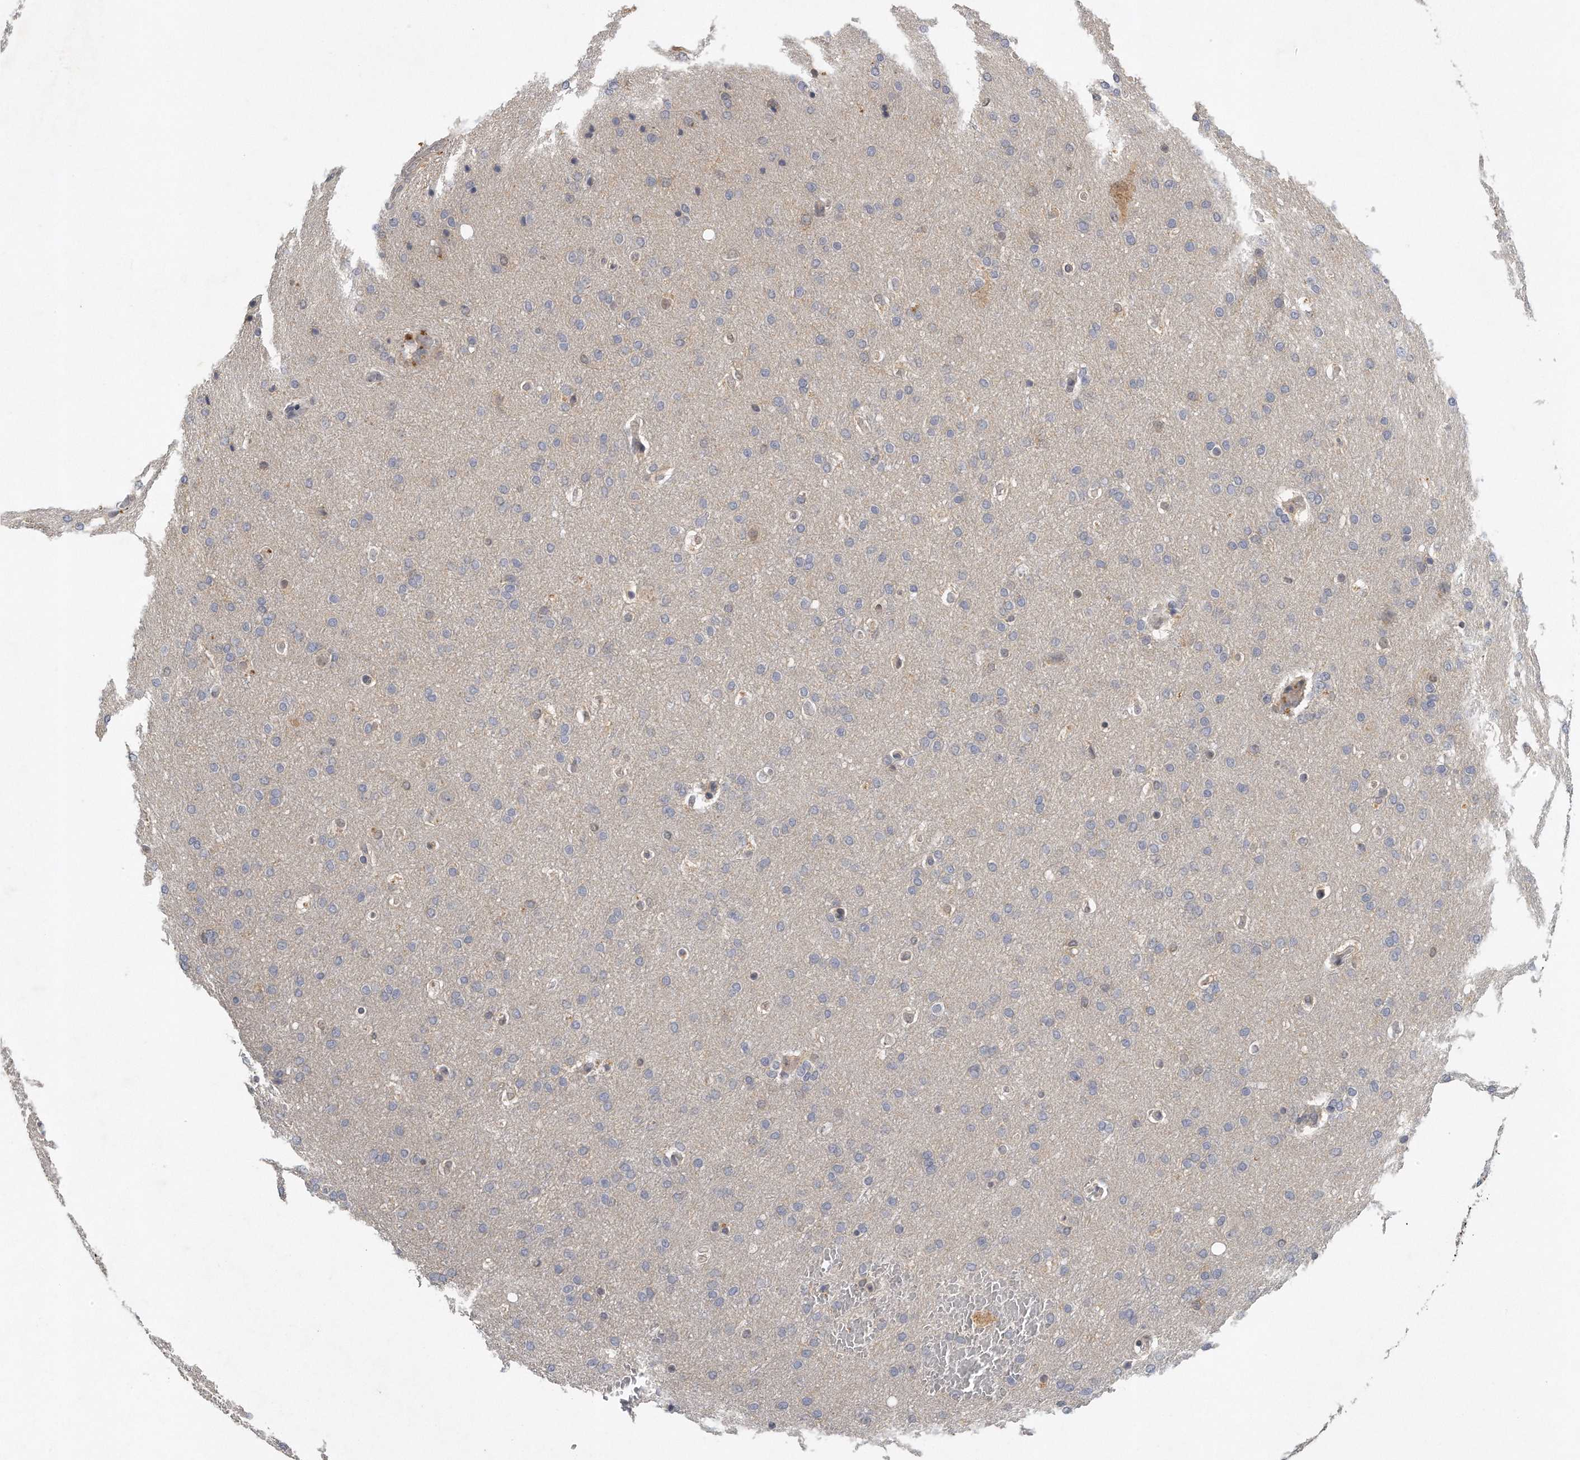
{"staining": {"intensity": "negative", "quantity": "none", "location": "none"}, "tissue": "glioma", "cell_type": "Tumor cells", "image_type": "cancer", "snomed": [{"axis": "morphology", "description": "Glioma, malignant, Low grade"}, {"axis": "topography", "description": "Brain"}], "caption": "Tumor cells show no significant protein staining in glioma.", "gene": "CAMK1", "patient": {"sex": "female", "age": 37}}